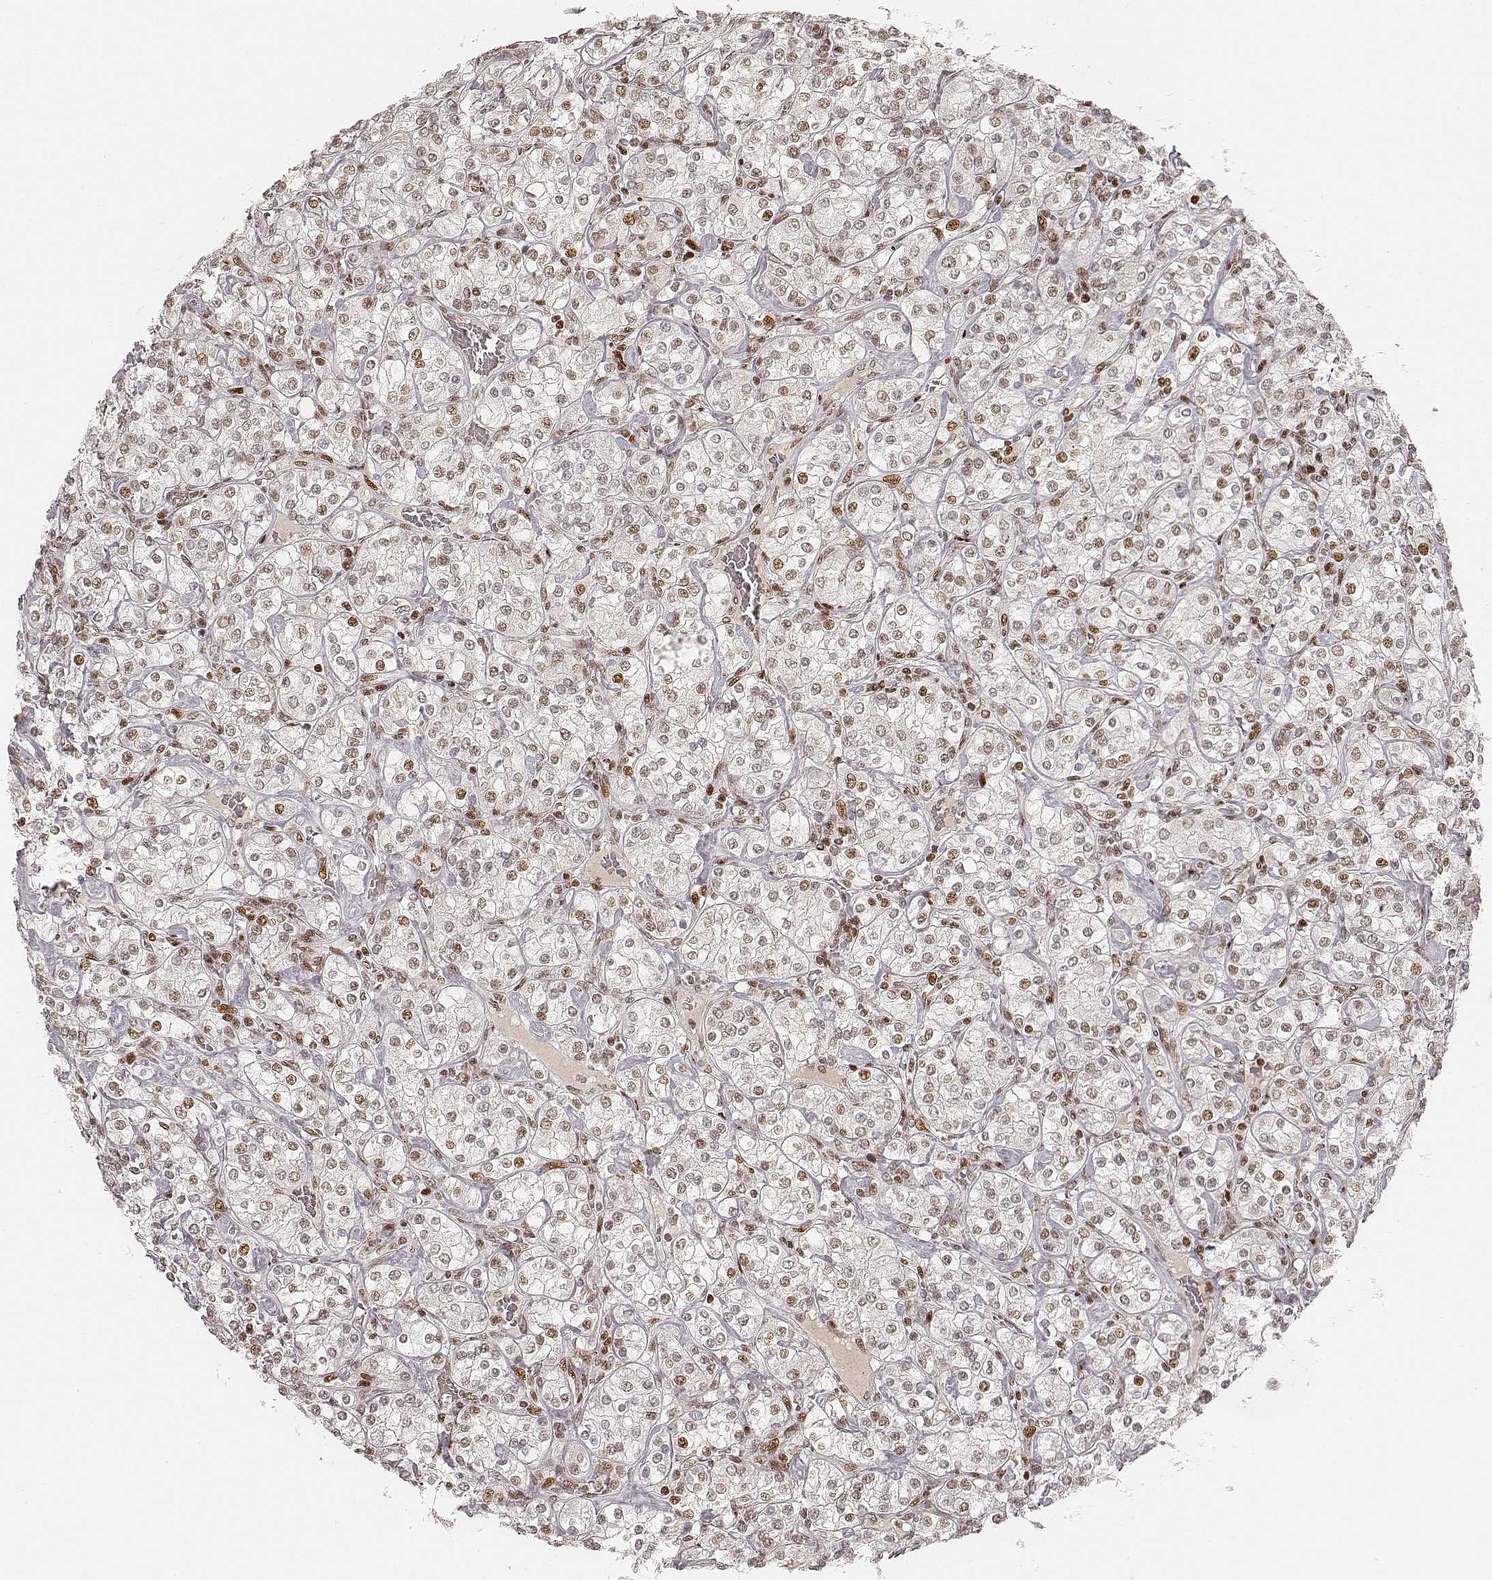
{"staining": {"intensity": "moderate", "quantity": ">75%", "location": "nuclear"}, "tissue": "renal cancer", "cell_type": "Tumor cells", "image_type": "cancer", "snomed": [{"axis": "morphology", "description": "Adenocarcinoma, NOS"}, {"axis": "topography", "description": "Kidney"}], "caption": "Immunohistochemistry (IHC) (DAB (3,3'-diaminobenzidine)) staining of adenocarcinoma (renal) reveals moderate nuclear protein staining in about >75% of tumor cells.", "gene": "HNRNPC", "patient": {"sex": "male", "age": 77}}